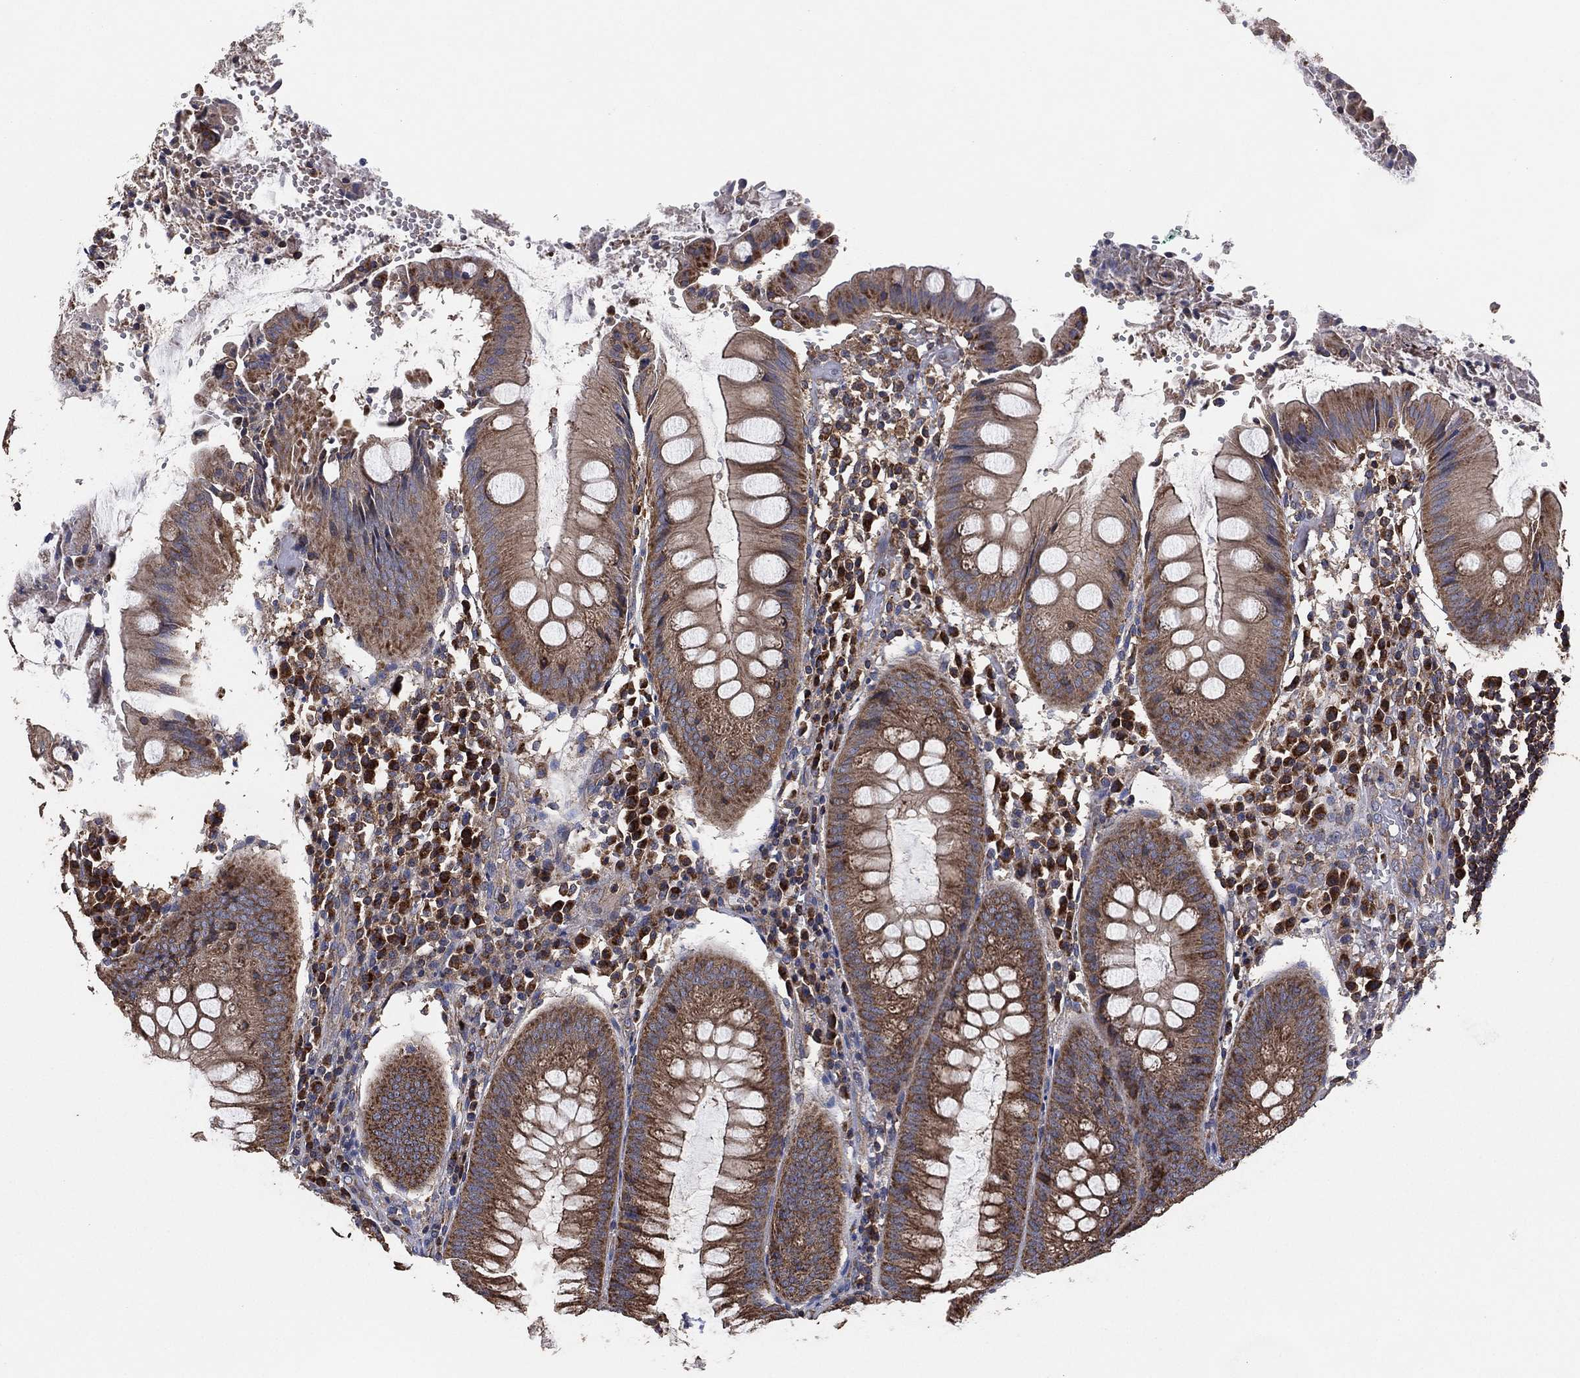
{"staining": {"intensity": "moderate", "quantity": "25%-75%", "location": "cytoplasmic/membranous"}, "tissue": "appendix", "cell_type": "Glandular cells", "image_type": "normal", "snomed": [{"axis": "morphology", "description": "Normal tissue, NOS"}, {"axis": "morphology", "description": "Inflammation, NOS"}, {"axis": "topography", "description": "Appendix"}], "caption": "The immunohistochemical stain labels moderate cytoplasmic/membranous staining in glandular cells of benign appendix. The staining was performed using DAB, with brown indicating positive protein expression. Nuclei are stained blue with hematoxylin.", "gene": "LIMD1", "patient": {"sex": "male", "age": 16}}